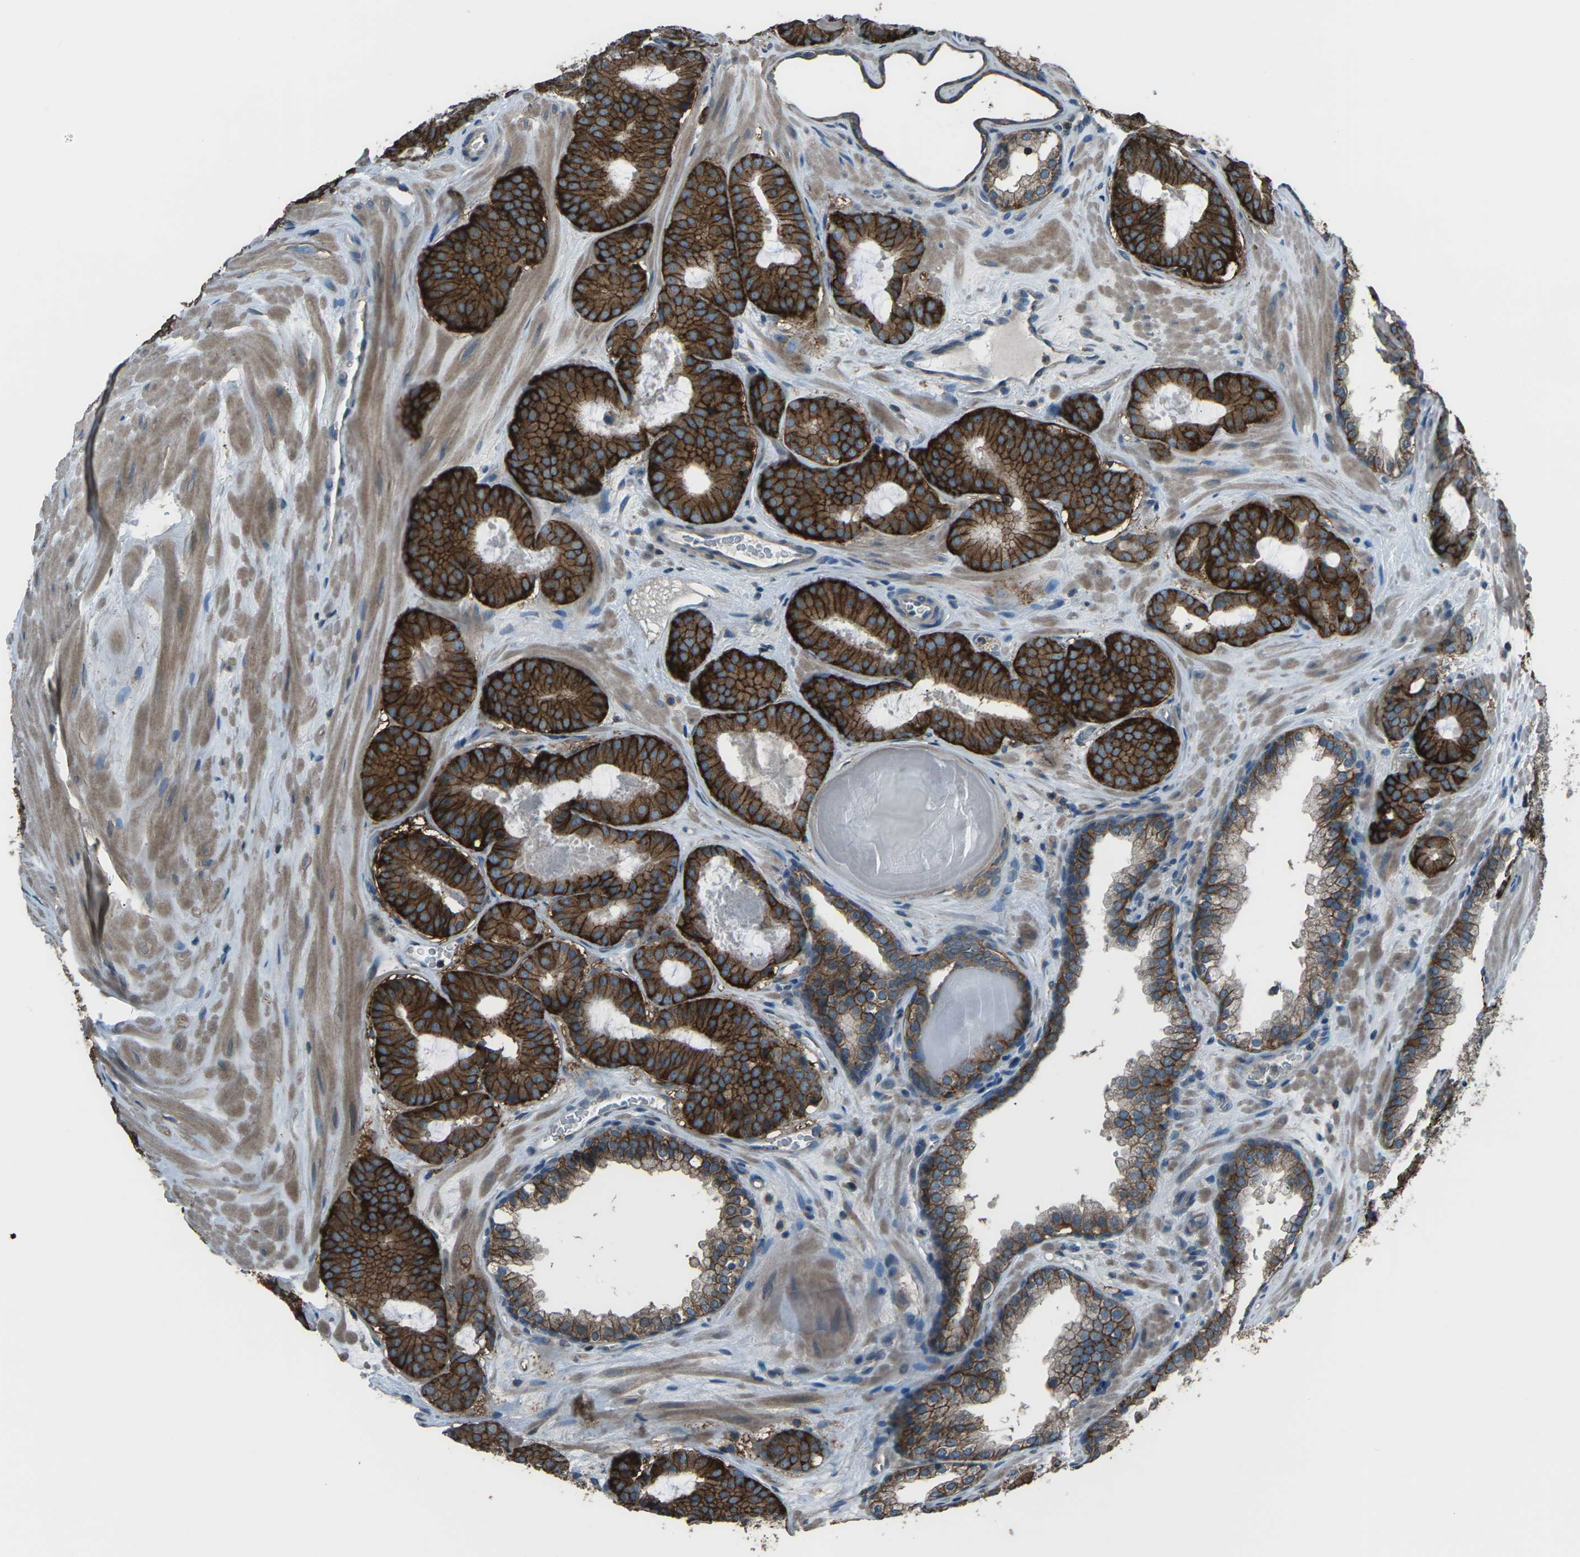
{"staining": {"intensity": "strong", "quantity": ">75%", "location": "cytoplasmic/membranous"}, "tissue": "prostate cancer", "cell_type": "Tumor cells", "image_type": "cancer", "snomed": [{"axis": "morphology", "description": "Adenocarcinoma, High grade"}, {"axis": "topography", "description": "Prostate"}], "caption": "Prostate cancer was stained to show a protein in brown. There is high levels of strong cytoplasmic/membranous positivity in about >75% of tumor cells.", "gene": "CMTM4", "patient": {"sex": "male", "age": 60}}